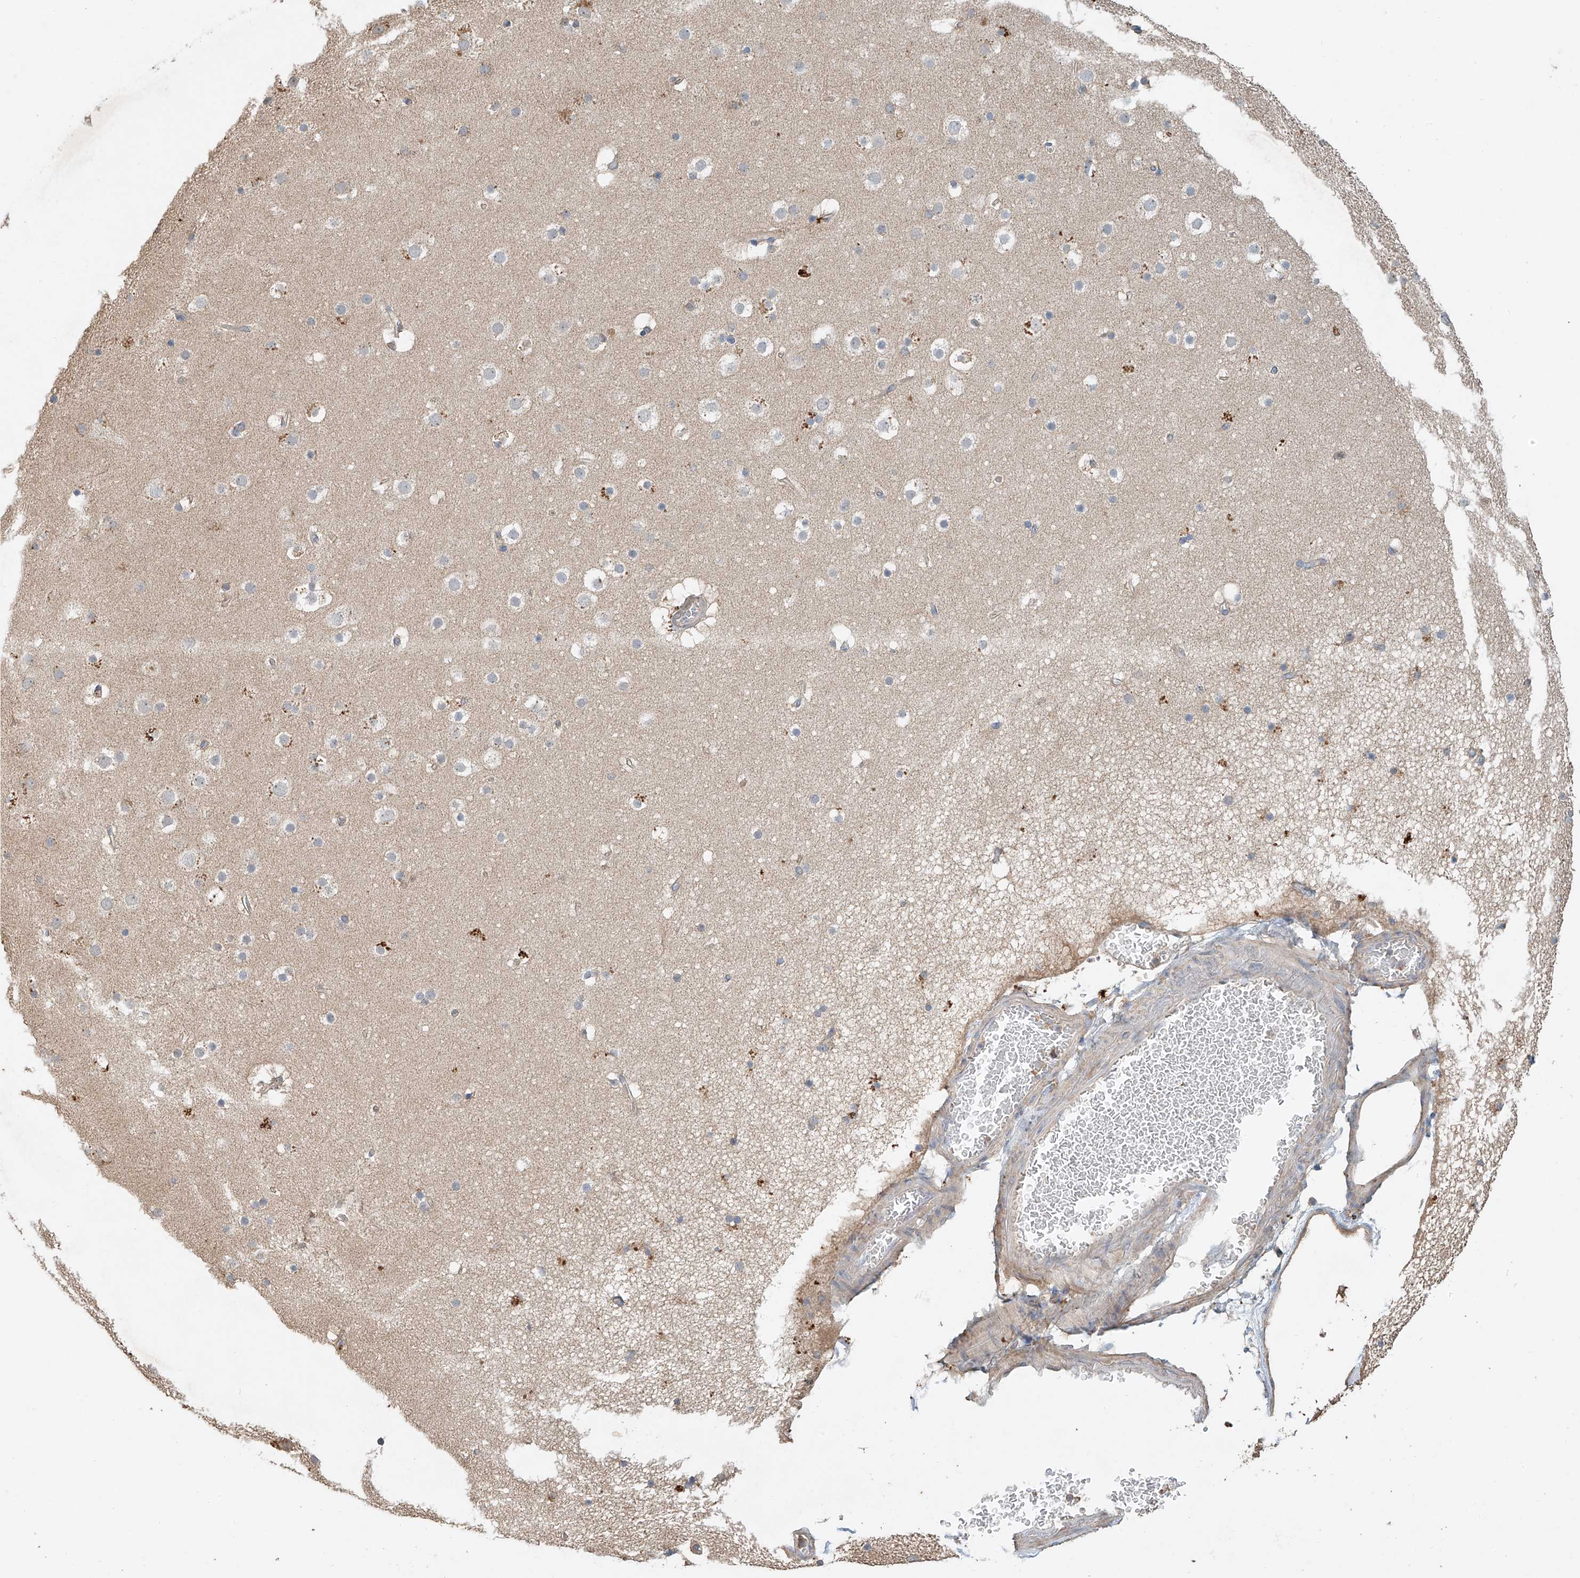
{"staining": {"intensity": "negative", "quantity": "none", "location": "none"}, "tissue": "cerebral cortex", "cell_type": "Endothelial cells", "image_type": "normal", "snomed": [{"axis": "morphology", "description": "Normal tissue, NOS"}, {"axis": "topography", "description": "Cerebral cortex"}], "caption": "IHC of unremarkable cerebral cortex displays no staining in endothelial cells.", "gene": "GNB1L", "patient": {"sex": "male", "age": 57}}